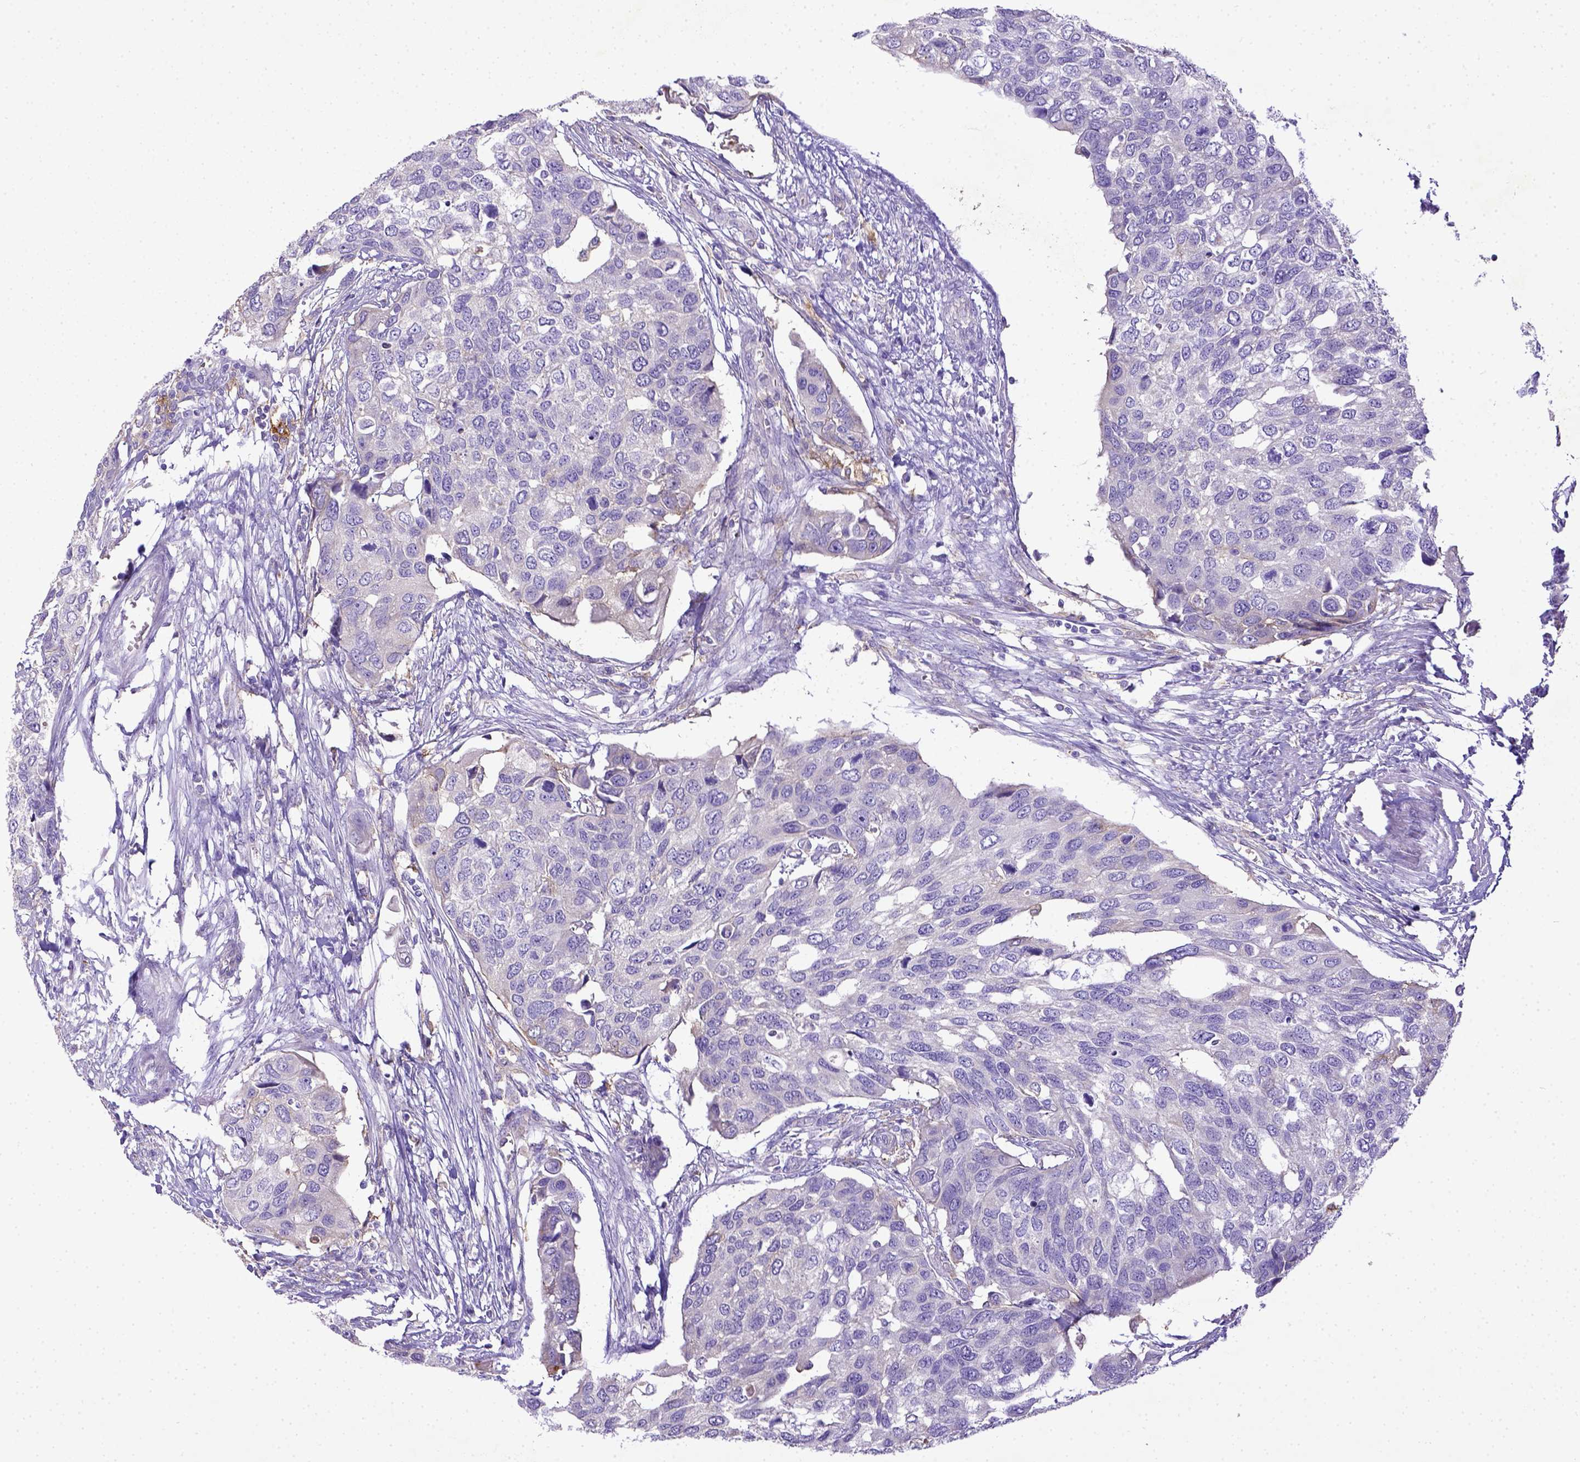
{"staining": {"intensity": "negative", "quantity": "none", "location": "none"}, "tissue": "urothelial cancer", "cell_type": "Tumor cells", "image_type": "cancer", "snomed": [{"axis": "morphology", "description": "Urothelial carcinoma, High grade"}, {"axis": "topography", "description": "Urinary bladder"}], "caption": "Tumor cells are negative for brown protein staining in urothelial cancer.", "gene": "CD40", "patient": {"sex": "male", "age": 60}}